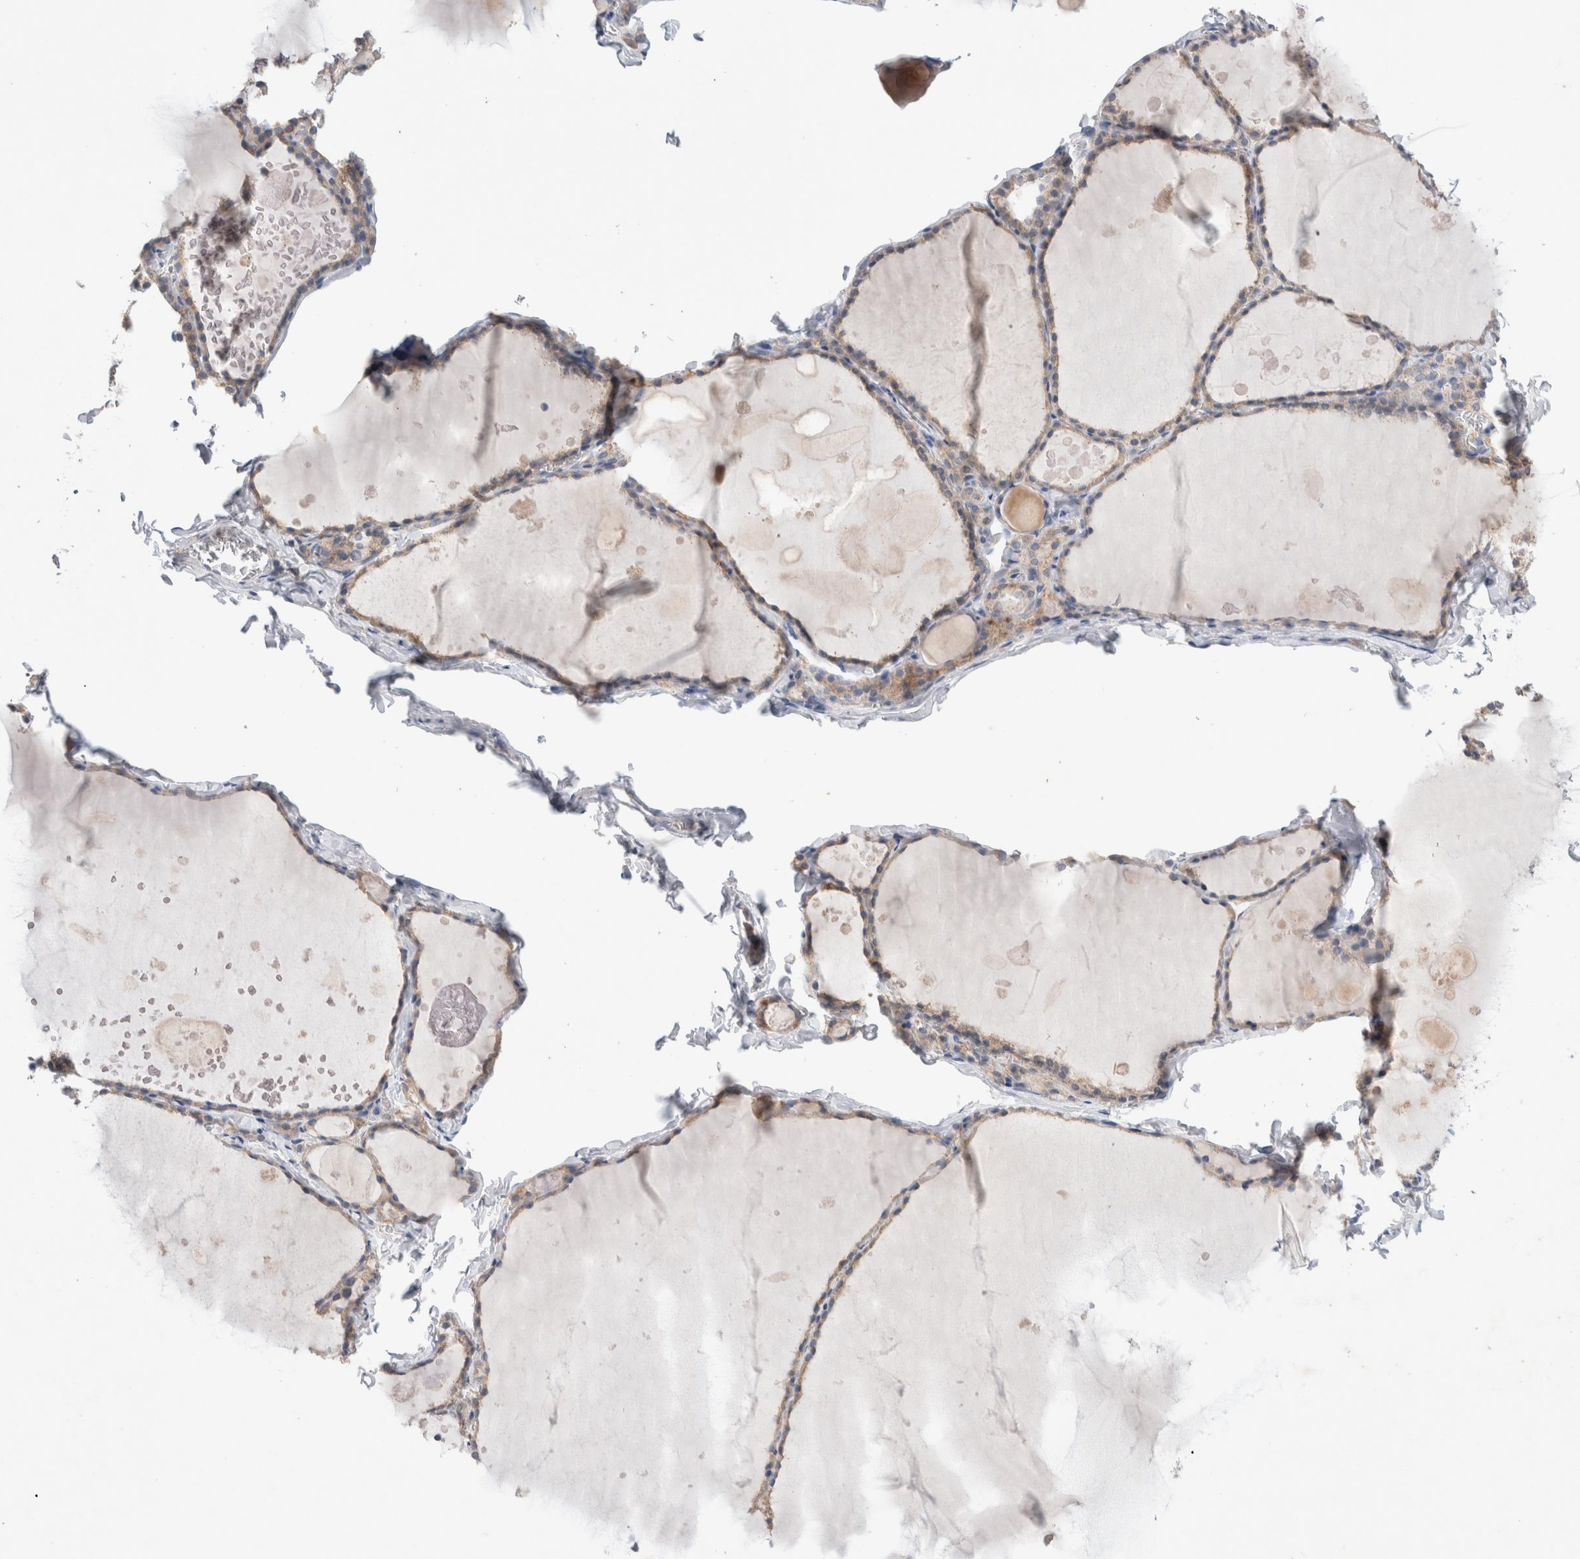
{"staining": {"intensity": "weak", "quantity": "25%-75%", "location": "cytoplasmic/membranous"}, "tissue": "thyroid gland", "cell_type": "Glandular cells", "image_type": "normal", "snomed": [{"axis": "morphology", "description": "Normal tissue, NOS"}, {"axis": "topography", "description": "Thyroid gland"}], "caption": "Glandular cells exhibit low levels of weak cytoplasmic/membranous staining in approximately 25%-75% of cells in normal human thyroid gland. The protein of interest is shown in brown color, while the nuclei are stained blue.", "gene": "IFT74", "patient": {"sex": "male", "age": 56}}